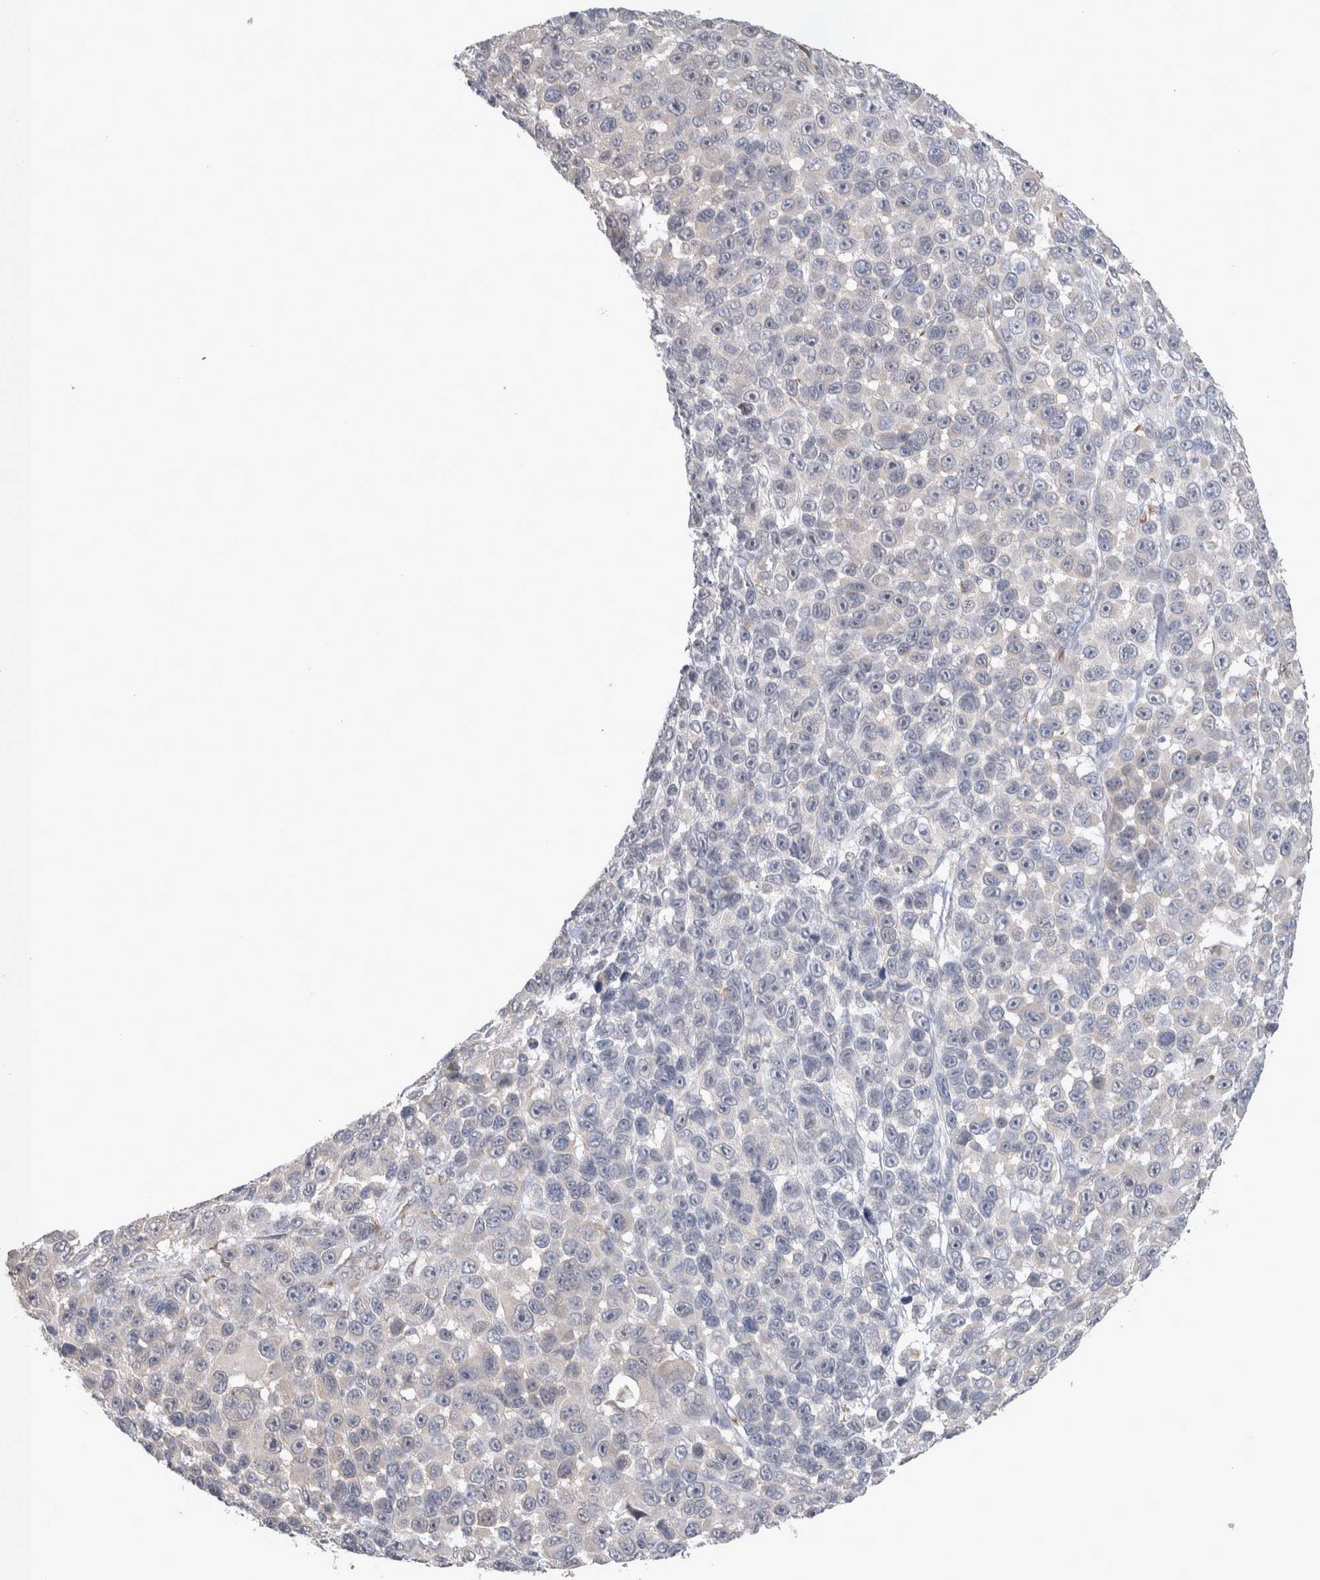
{"staining": {"intensity": "negative", "quantity": "none", "location": "none"}, "tissue": "melanoma", "cell_type": "Tumor cells", "image_type": "cancer", "snomed": [{"axis": "morphology", "description": "Malignant melanoma, NOS"}, {"axis": "topography", "description": "Skin"}], "caption": "Immunohistochemical staining of human melanoma reveals no significant expression in tumor cells.", "gene": "CUL2", "patient": {"sex": "male", "age": 53}}